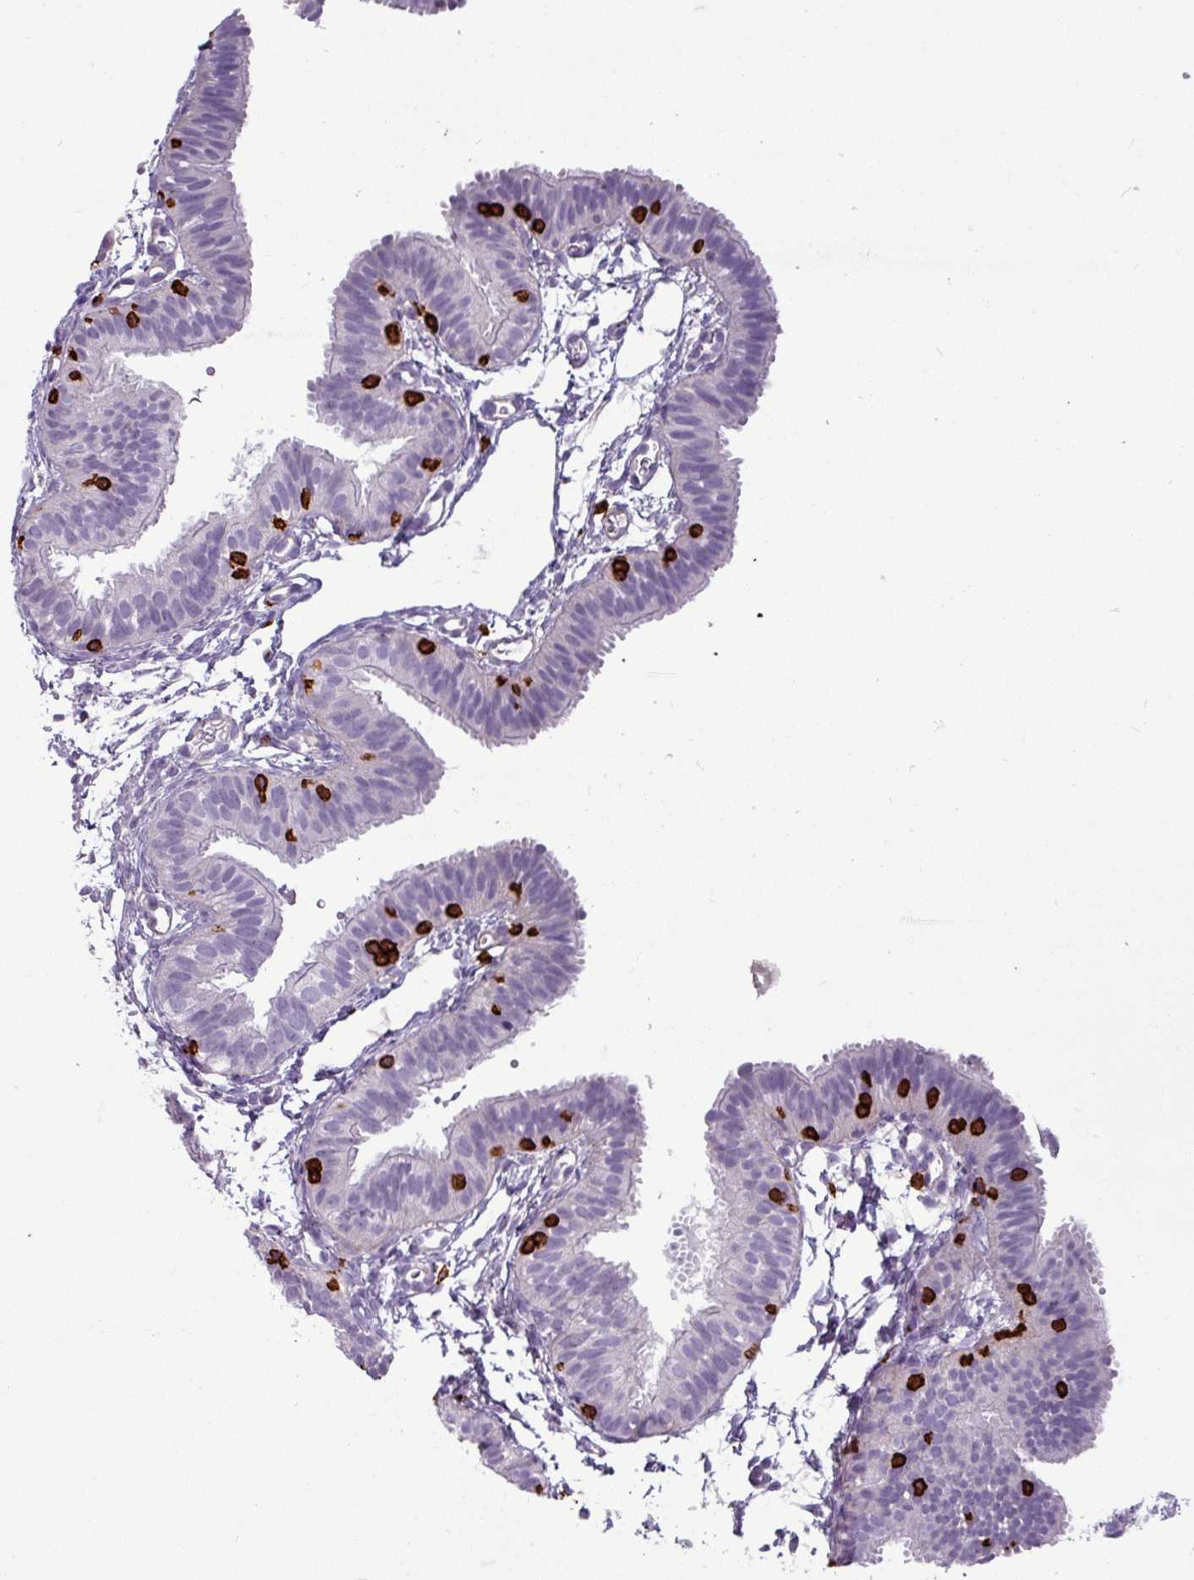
{"staining": {"intensity": "negative", "quantity": "none", "location": "none"}, "tissue": "fallopian tube", "cell_type": "Glandular cells", "image_type": "normal", "snomed": [{"axis": "morphology", "description": "Normal tissue, NOS"}, {"axis": "topography", "description": "Fallopian tube"}], "caption": "Immunohistochemistry of benign human fallopian tube exhibits no expression in glandular cells. (Brightfield microscopy of DAB IHC at high magnification).", "gene": "CD8A", "patient": {"sex": "female", "age": 35}}